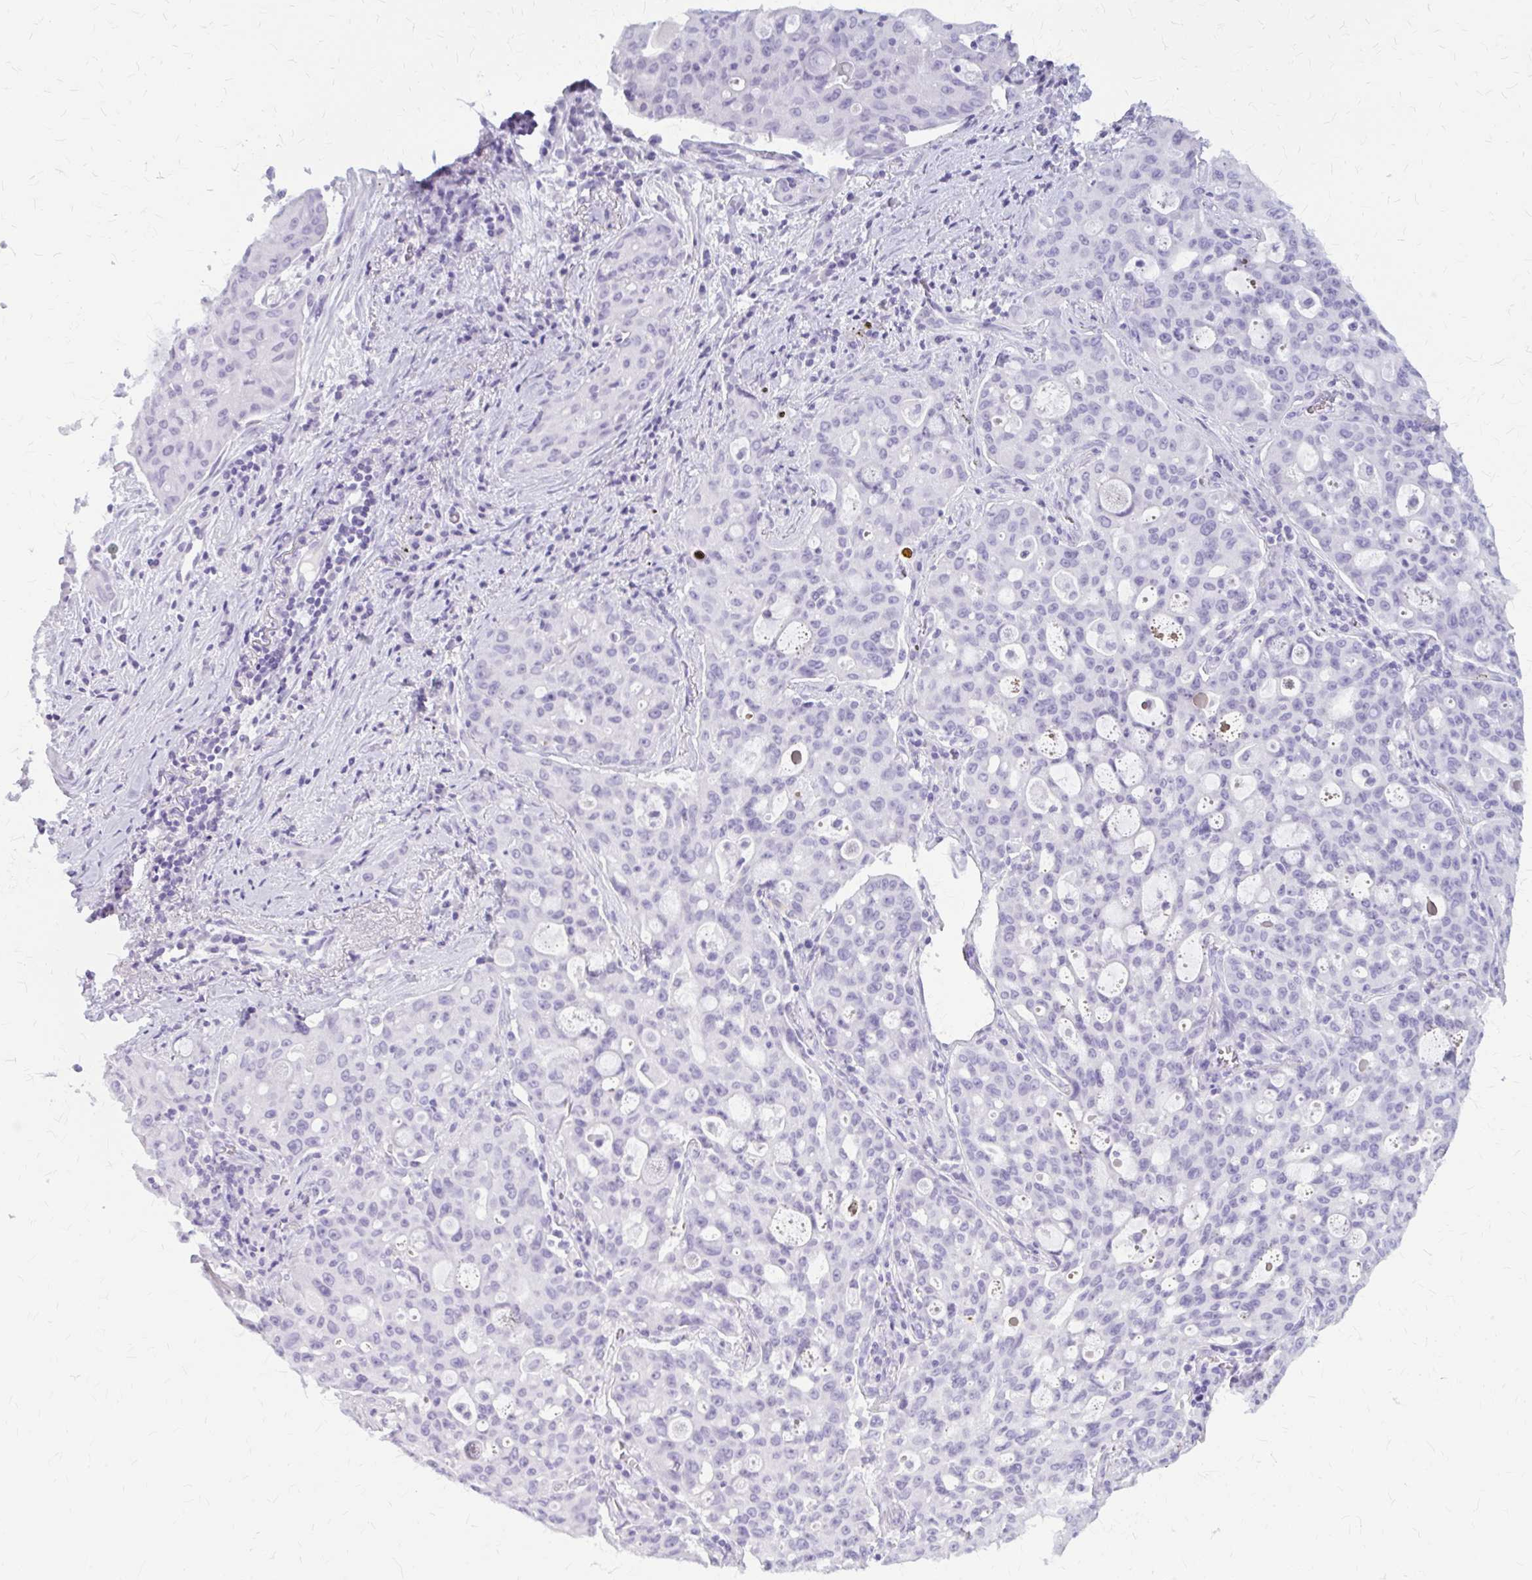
{"staining": {"intensity": "negative", "quantity": "none", "location": "none"}, "tissue": "lung cancer", "cell_type": "Tumor cells", "image_type": "cancer", "snomed": [{"axis": "morphology", "description": "Adenocarcinoma, NOS"}, {"axis": "topography", "description": "Lung"}], "caption": "This is an IHC micrograph of human lung cancer. There is no expression in tumor cells.", "gene": "KLHDC7A", "patient": {"sex": "female", "age": 44}}